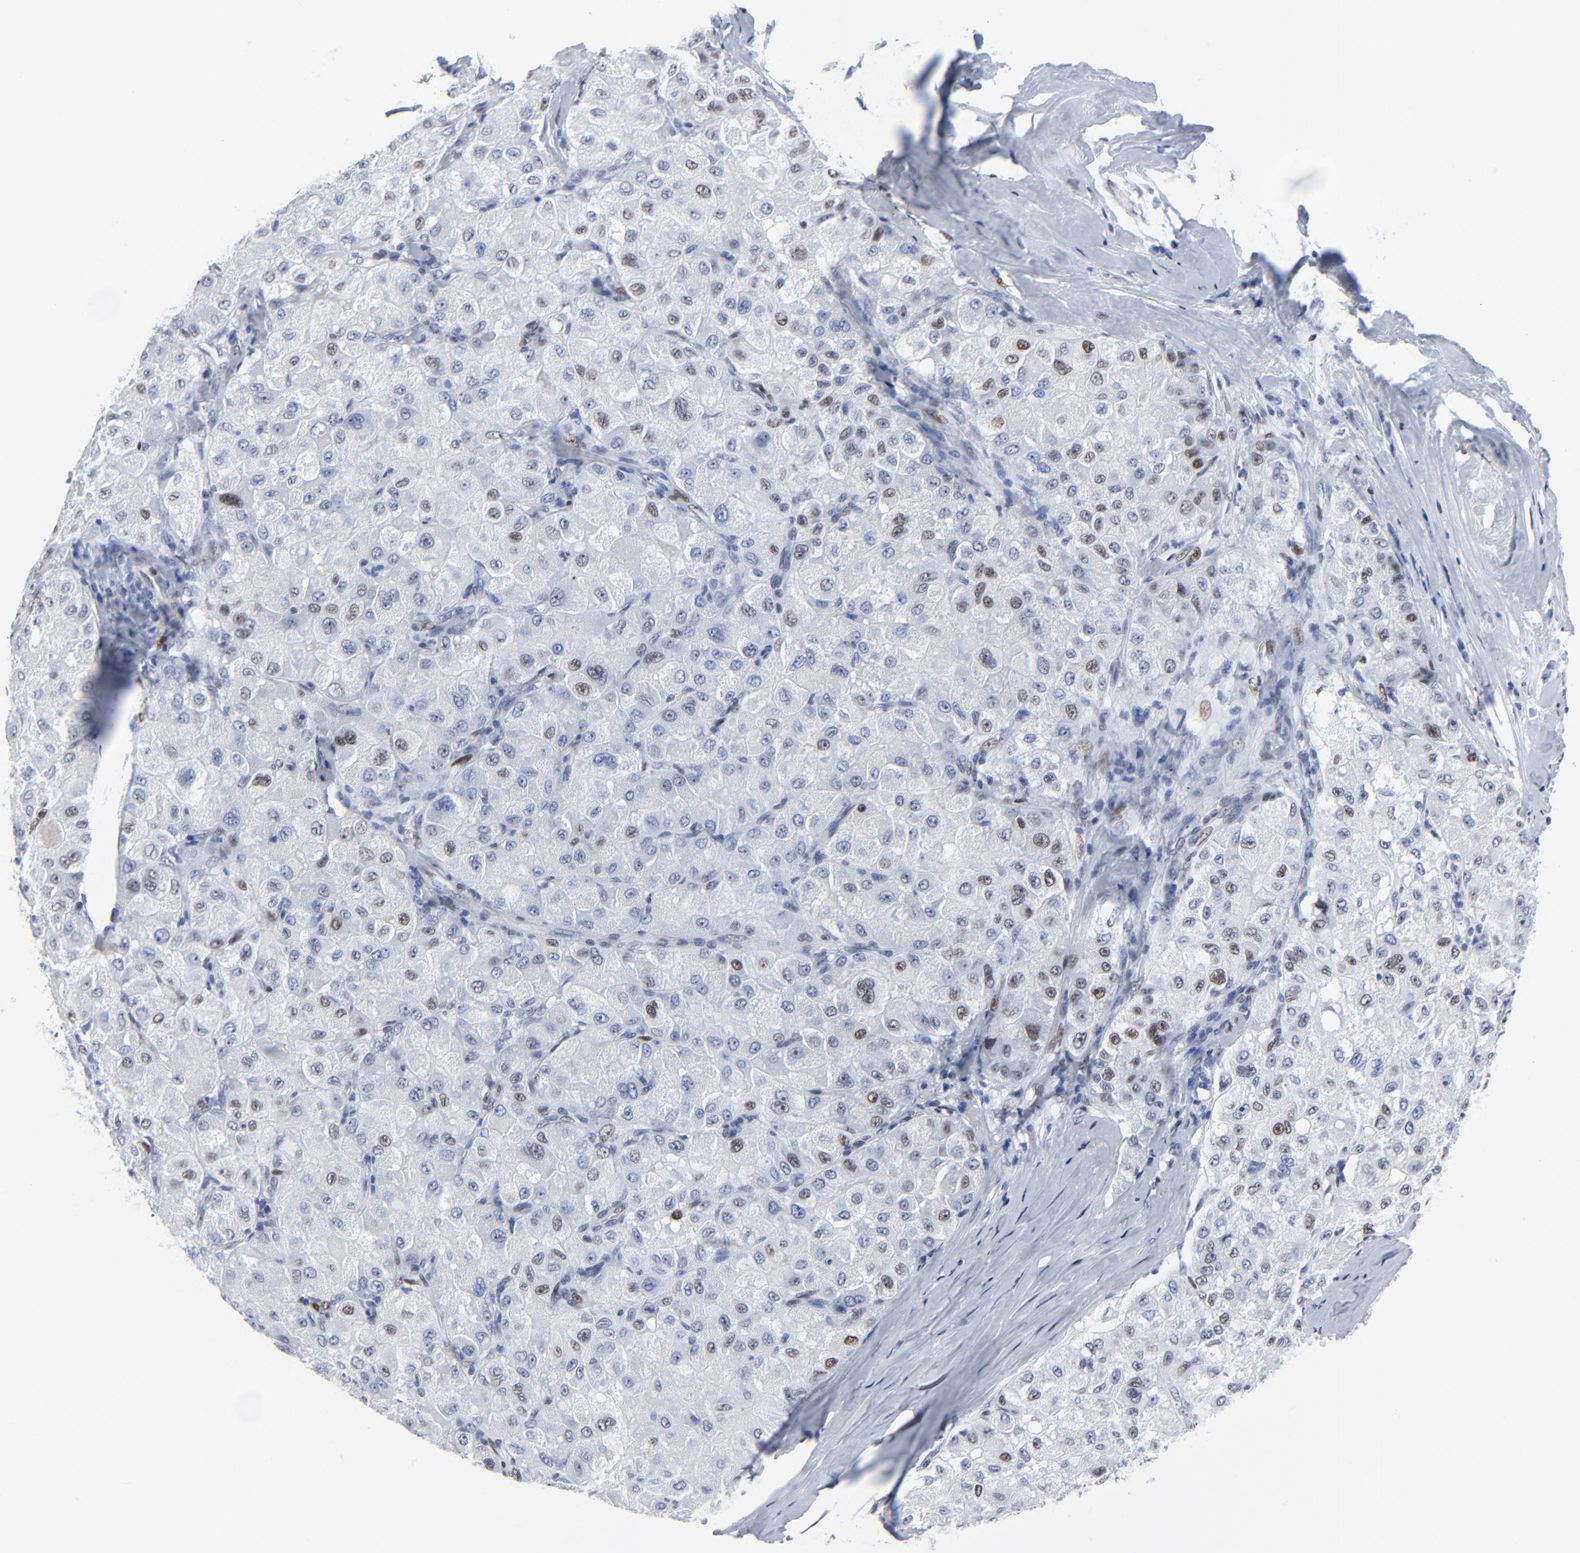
{"staining": {"intensity": "weak", "quantity": "<25%", "location": "nuclear"}, "tissue": "liver cancer", "cell_type": "Tumor cells", "image_type": "cancer", "snomed": [{"axis": "morphology", "description": "Carcinoma, Hepatocellular, NOS"}, {"axis": "topography", "description": "Liver"}], "caption": "IHC of human hepatocellular carcinoma (liver) exhibits no positivity in tumor cells. (DAB (3,3'-diaminobenzidine) immunohistochemistry (IHC) visualized using brightfield microscopy, high magnification).", "gene": "JUN", "patient": {"sex": "male", "age": 80}}